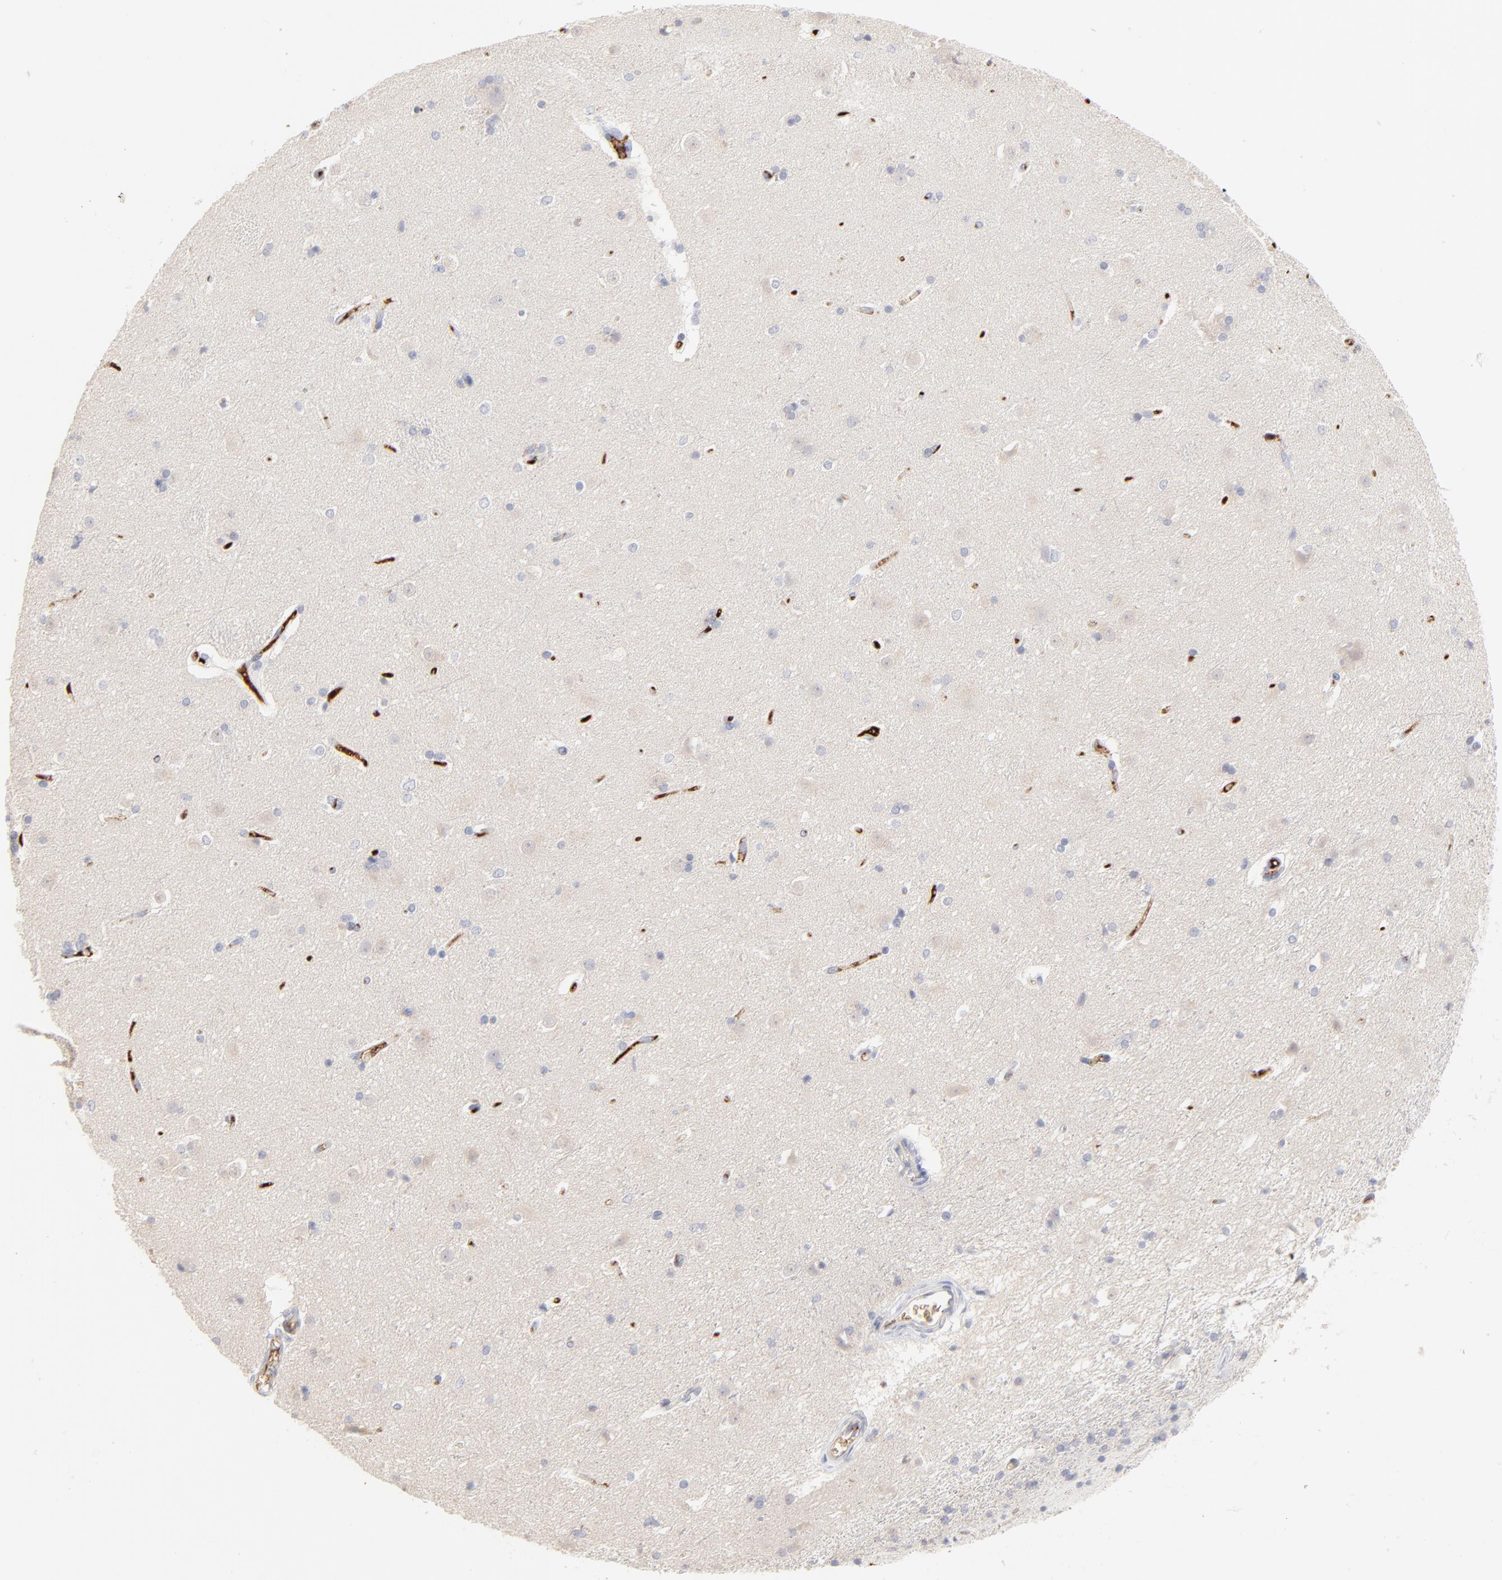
{"staining": {"intensity": "negative", "quantity": "none", "location": "none"}, "tissue": "caudate", "cell_type": "Glial cells", "image_type": "normal", "snomed": [{"axis": "morphology", "description": "Normal tissue, NOS"}, {"axis": "topography", "description": "Lateral ventricle wall"}], "caption": "High power microscopy micrograph of an IHC histopathology image of normal caudate, revealing no significant staining in glial cells. (Immunohistochemistry, brightfield microscopy, high magnification).", "gene": "CCR3", "patient": {"sex": "female", "age": 19}}